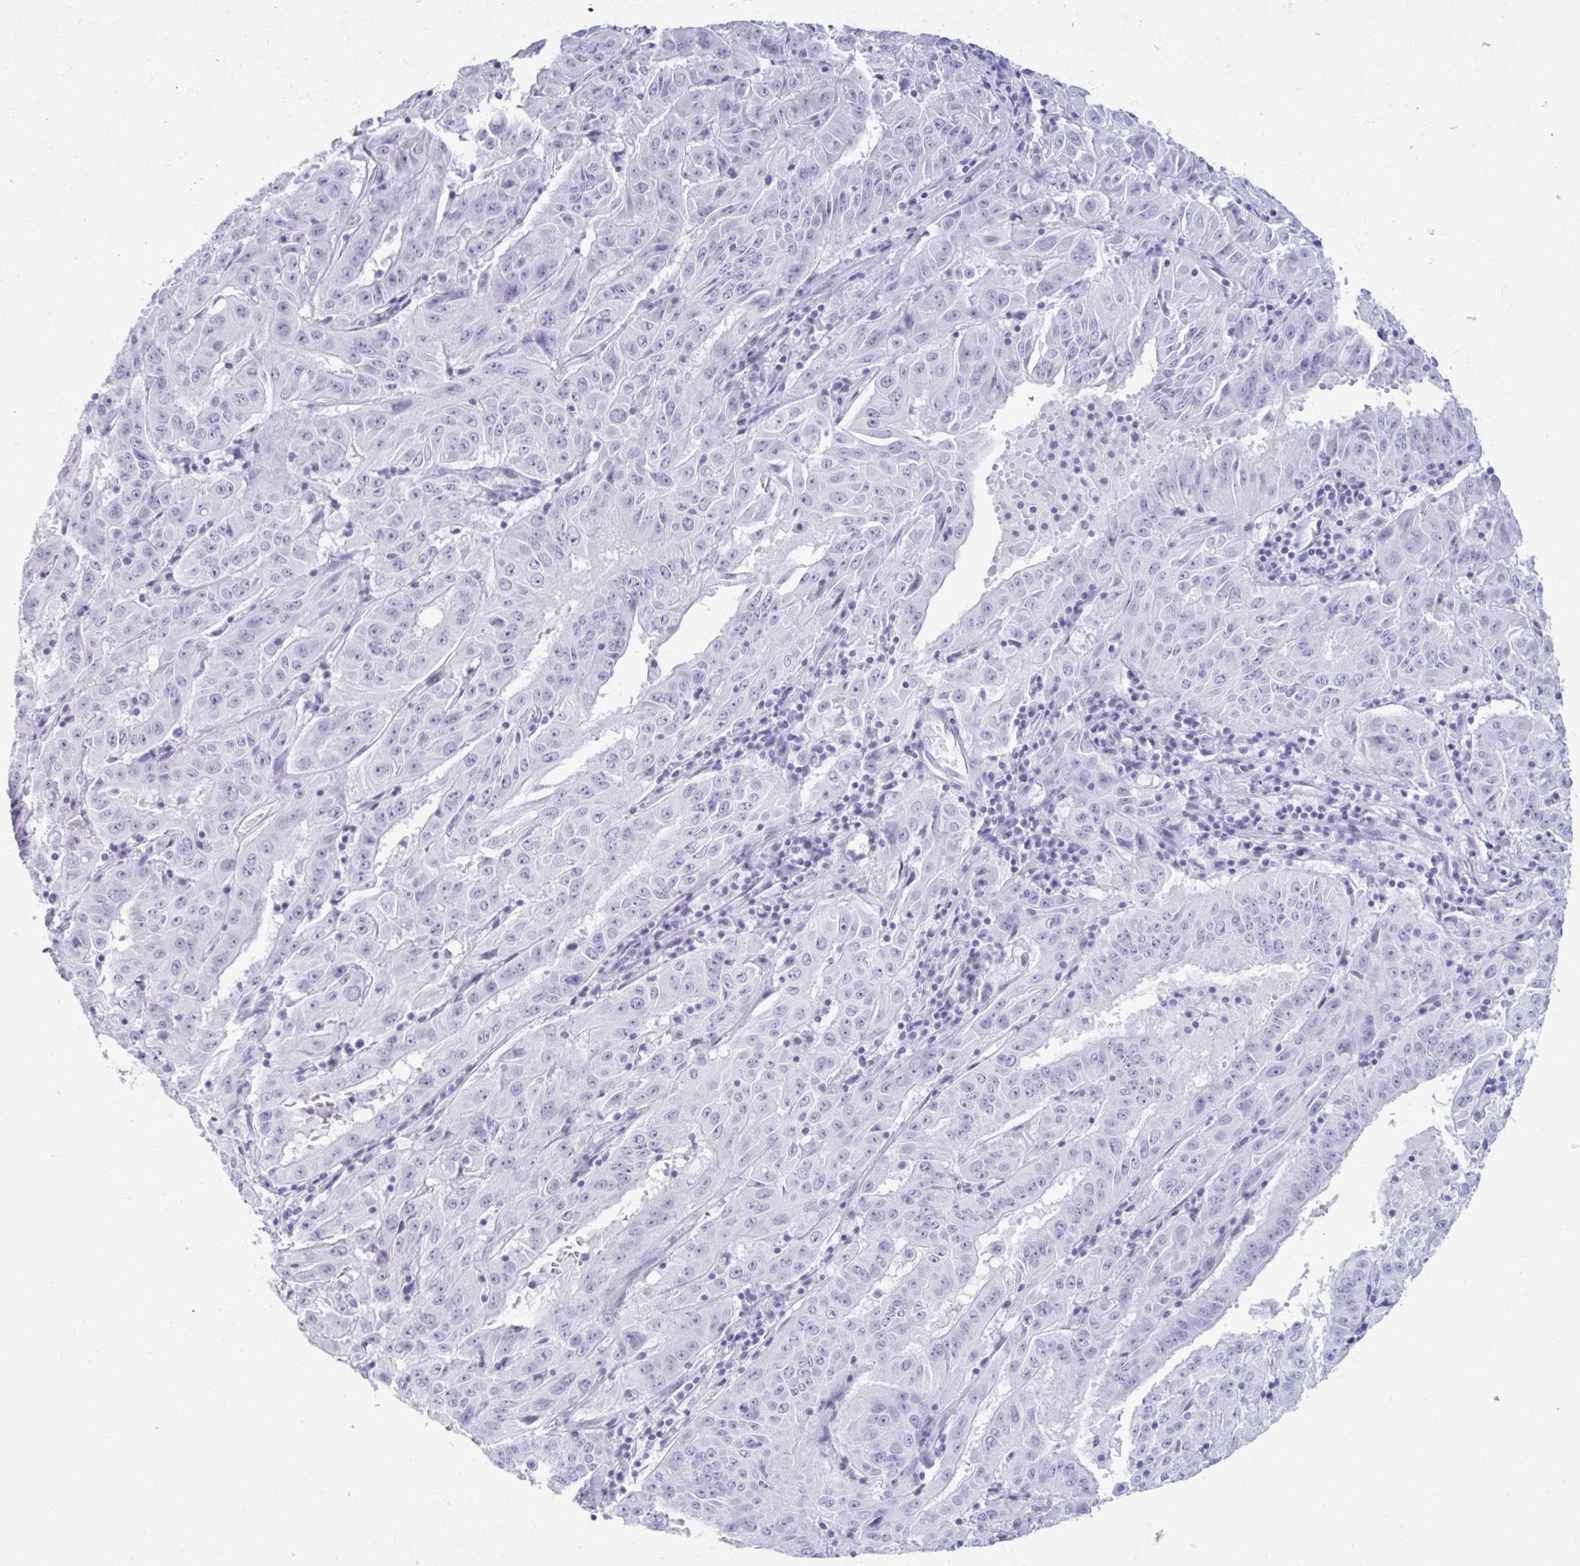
{"staining": {"intensity": "negative", "quantity": "none", "location": "none"}, "tissue": "pancreatic cancer", "cell_type": "Tumor cells", "image_type": "cancer", "snomed": [{"axis": "morphology", "description": "Adenocarcinoma, NOS"}, {"axis": "topography", "description": "Pancreas"}], "caption": "Image shows no protein expression in tumor cells of pancreatic cancer tissue.", "gene": "KRT5", "patient": {"sex": "male", "age": 63}}